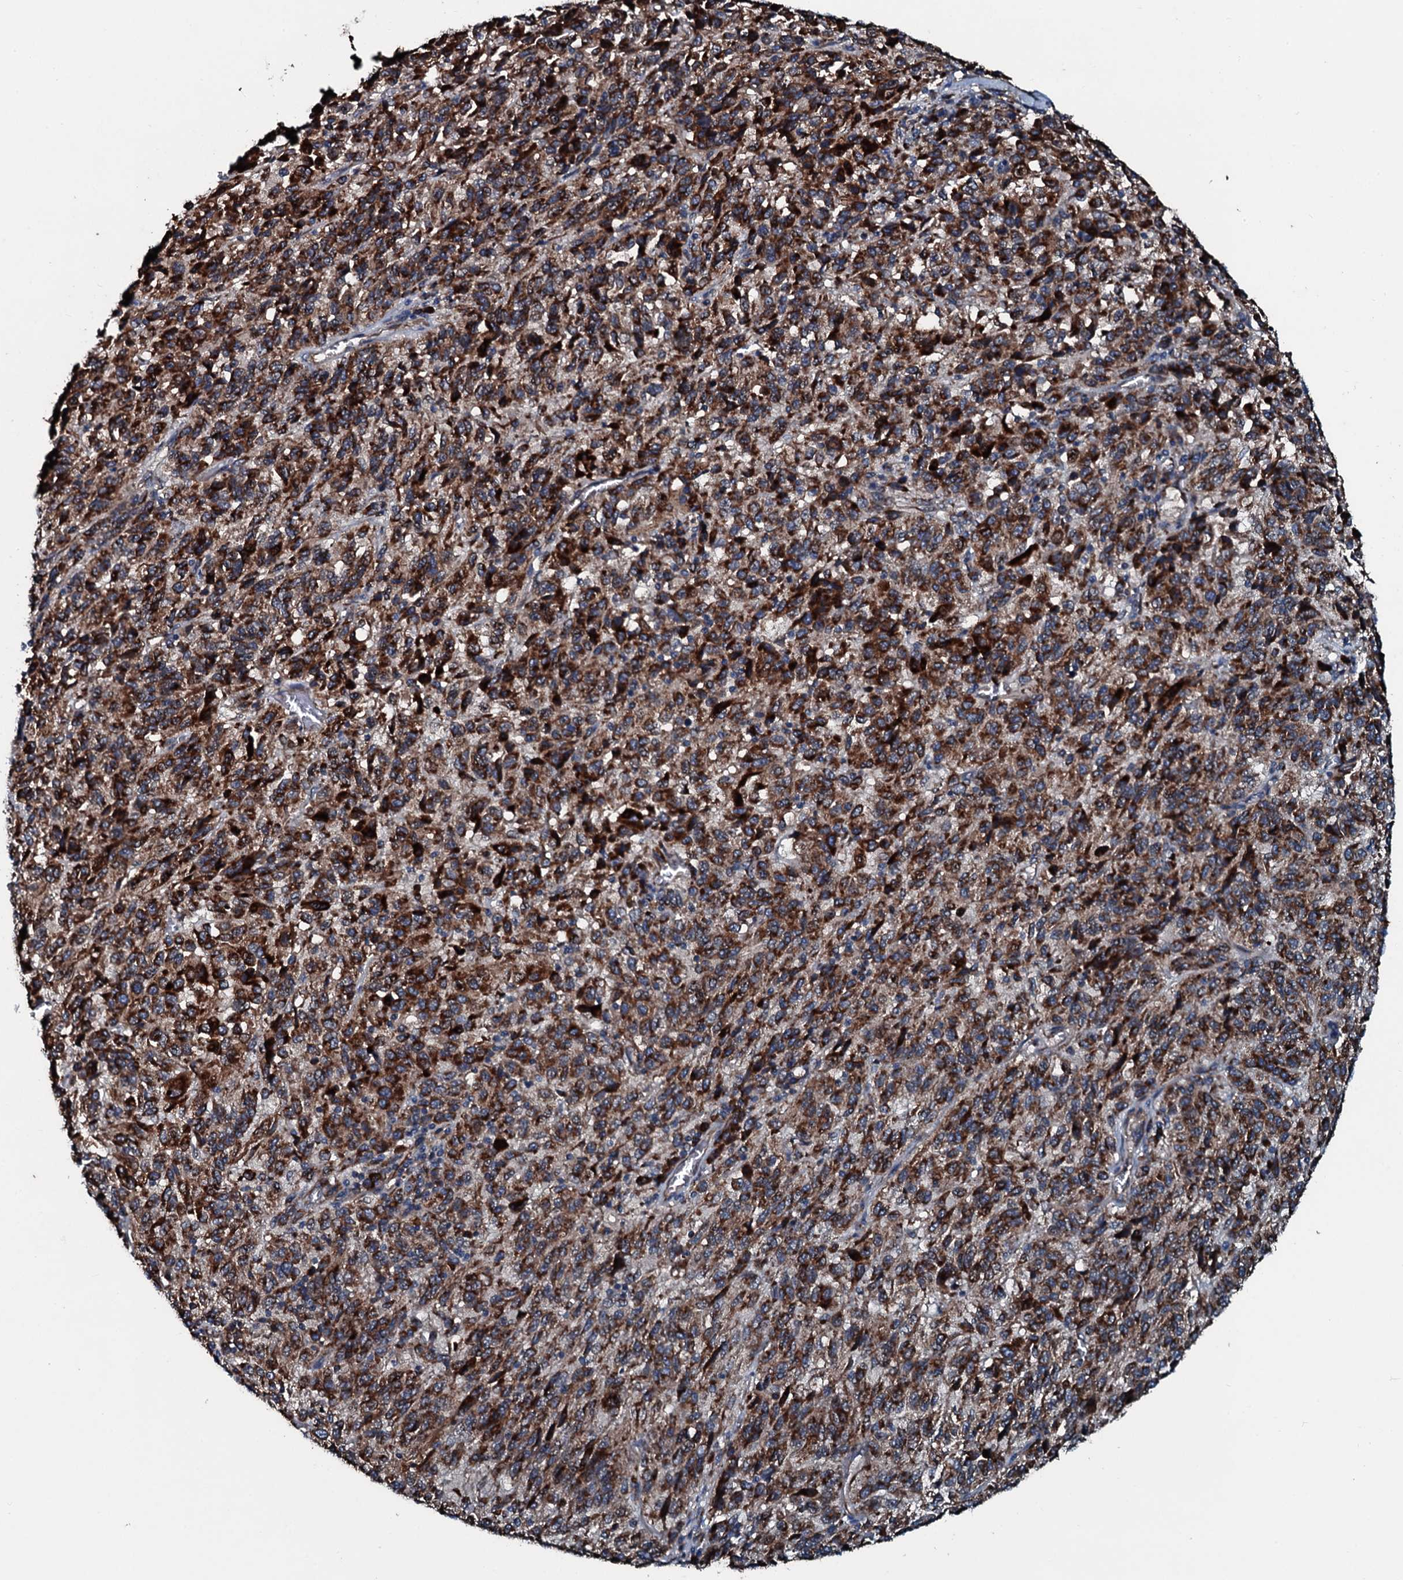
{"staining": {"intensity": "strong", "quantity": ">75%", "location": "cytoplasmic/membranous"}, "tissue": "melanoma", "cell_type": "Tumor cells", "image_type": "cancer", "snomed": [{"axis": "morphology", "description": "Malignant melanoma, Metastatic site"}, {"axis": "topography", "description": "Lung"}], "caption": "Immunohistochemical staining of human malignant melanoma (metastatic site) demonstrates strong cytoplasmic/membranous protein positivity in about >75% of tumor cells.", "gene": "ACSS3", "patient": {"sex": "male", "age": 64}}